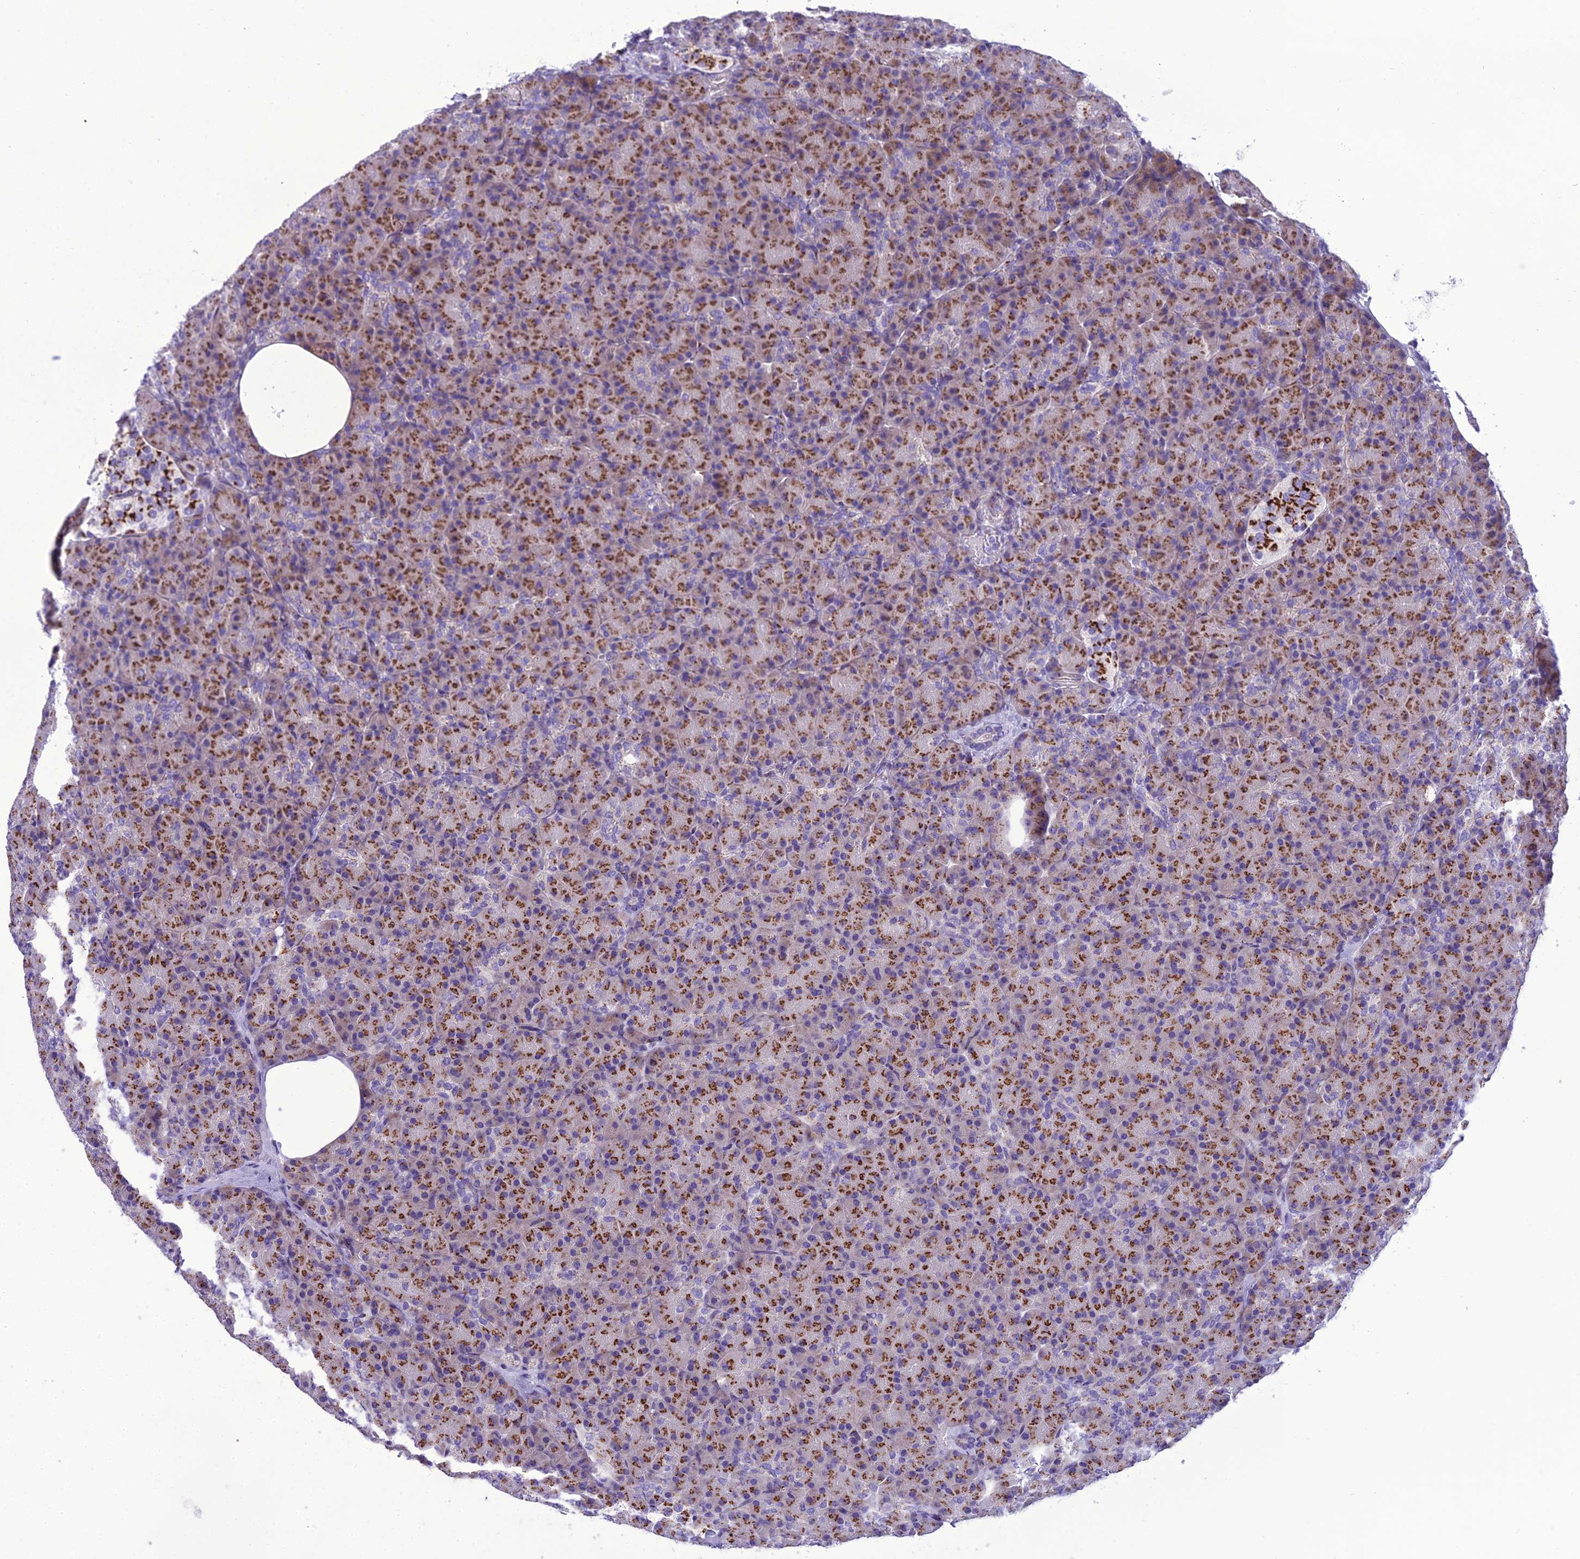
{"staining": {"intensity": "strong", "quantity": ">75%", "location": "cytoplasmic/membranous"}, "tissue": "pancreas", "cell_type": "Exocrine glandular cells", "image_type": "normal", "snomed": [{"axis": "morphology", "description": "Normal tissue, NOS"}, {"axis": "topography", "description": "Pancreas"}], "caption": "Protein expression analysis of normal pancreas reveals strong cytoplasmic/membranous positivity in approximately >75% of exocrine glandular cells.", "gene": "GOLM2", "patient": {"sex": "female", "age": 43}}